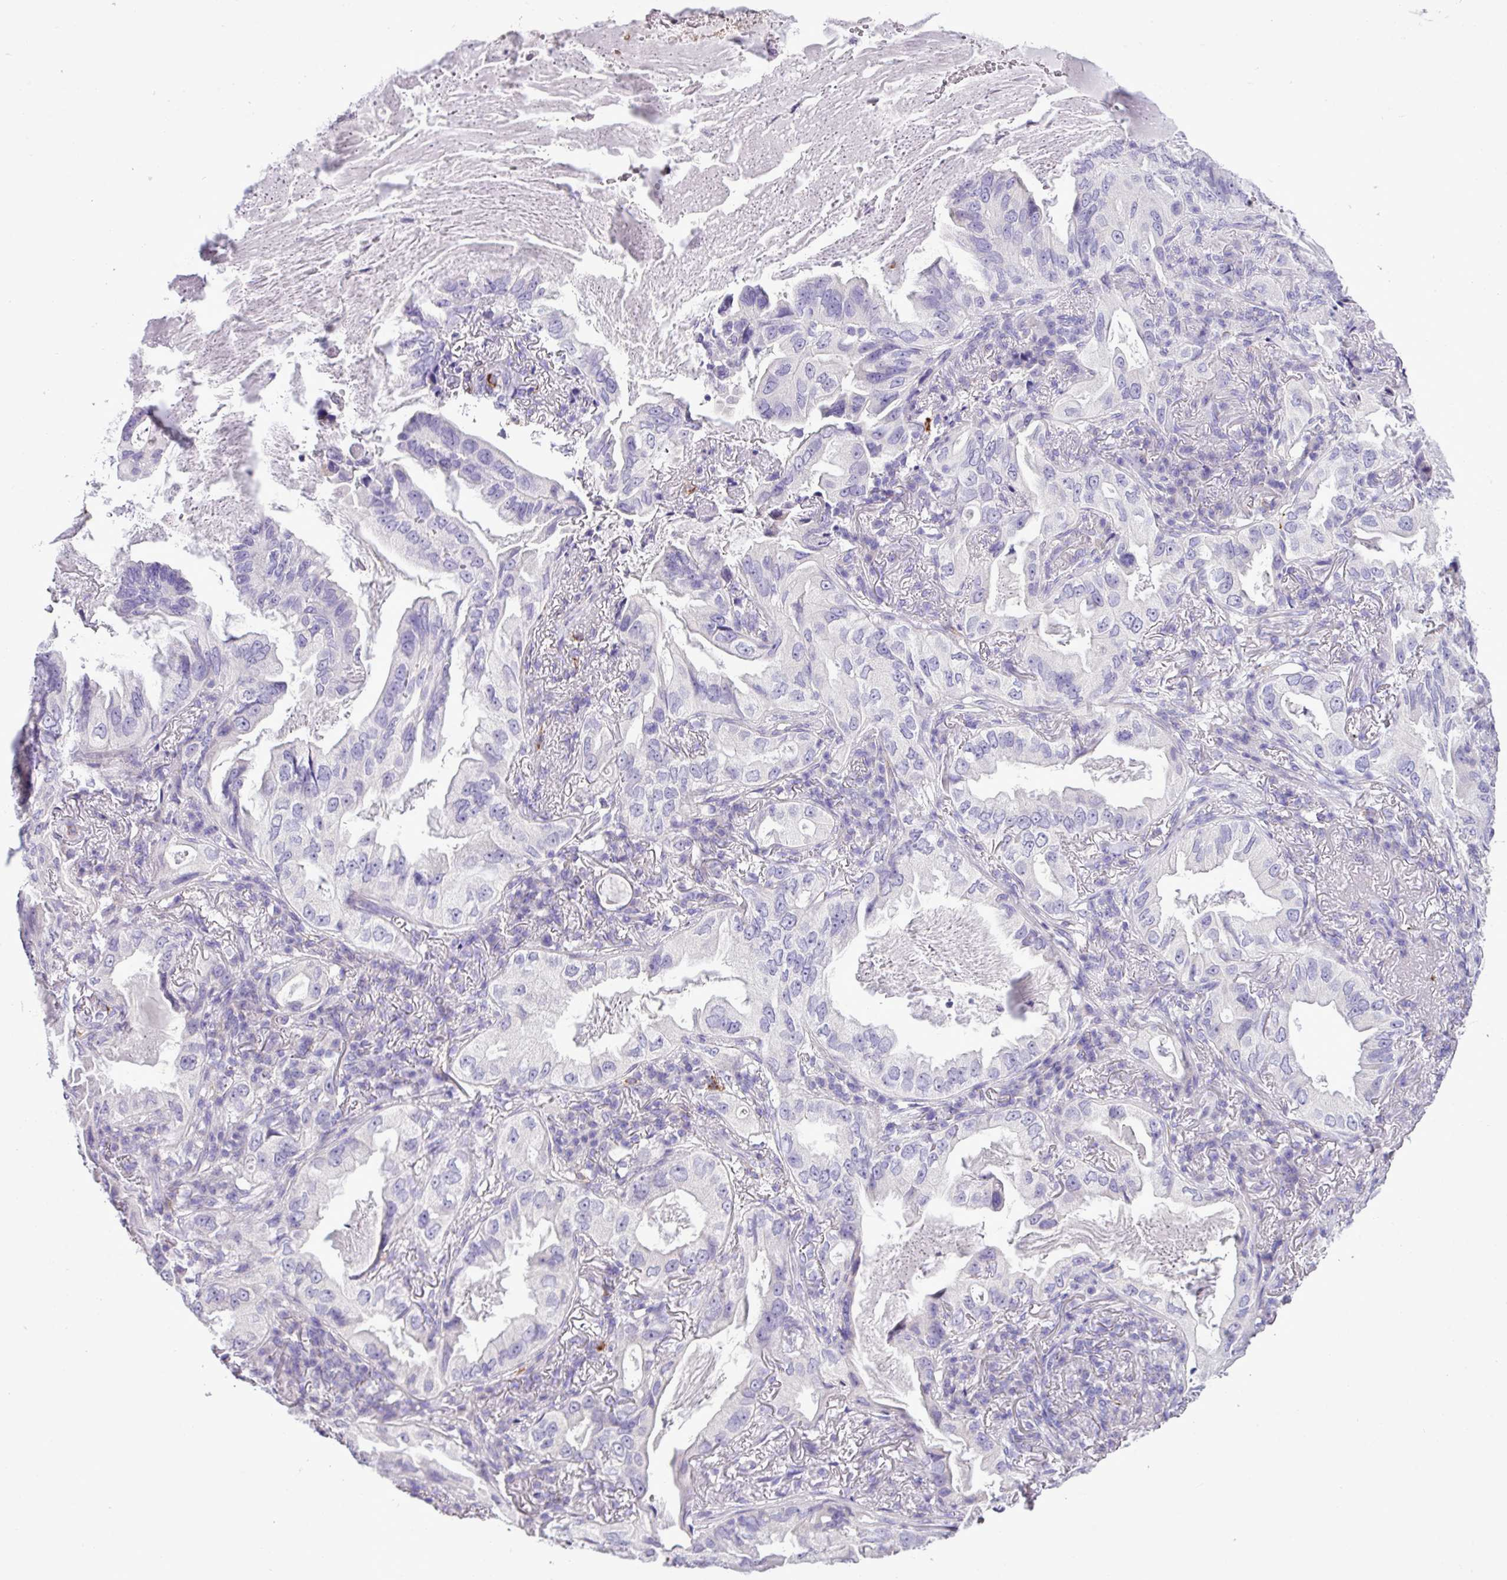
{"staining": {"intensity": "negative", "quantity": "none", "location": "none"}, "tissue": "lung cancer", "cell_type": "Tumor cells", "image_type": "cancer", "snomed": [{"axis": "morphology", "description": "Adenocarcinoma, NOS"}, {"axis": "topography", "description": "Lung"}], "caption": "Tumor cells show no significant positivity in lung cancer.", "gene": "ZSCAN5A", "patient": {"sex": "female", "age": 69}}